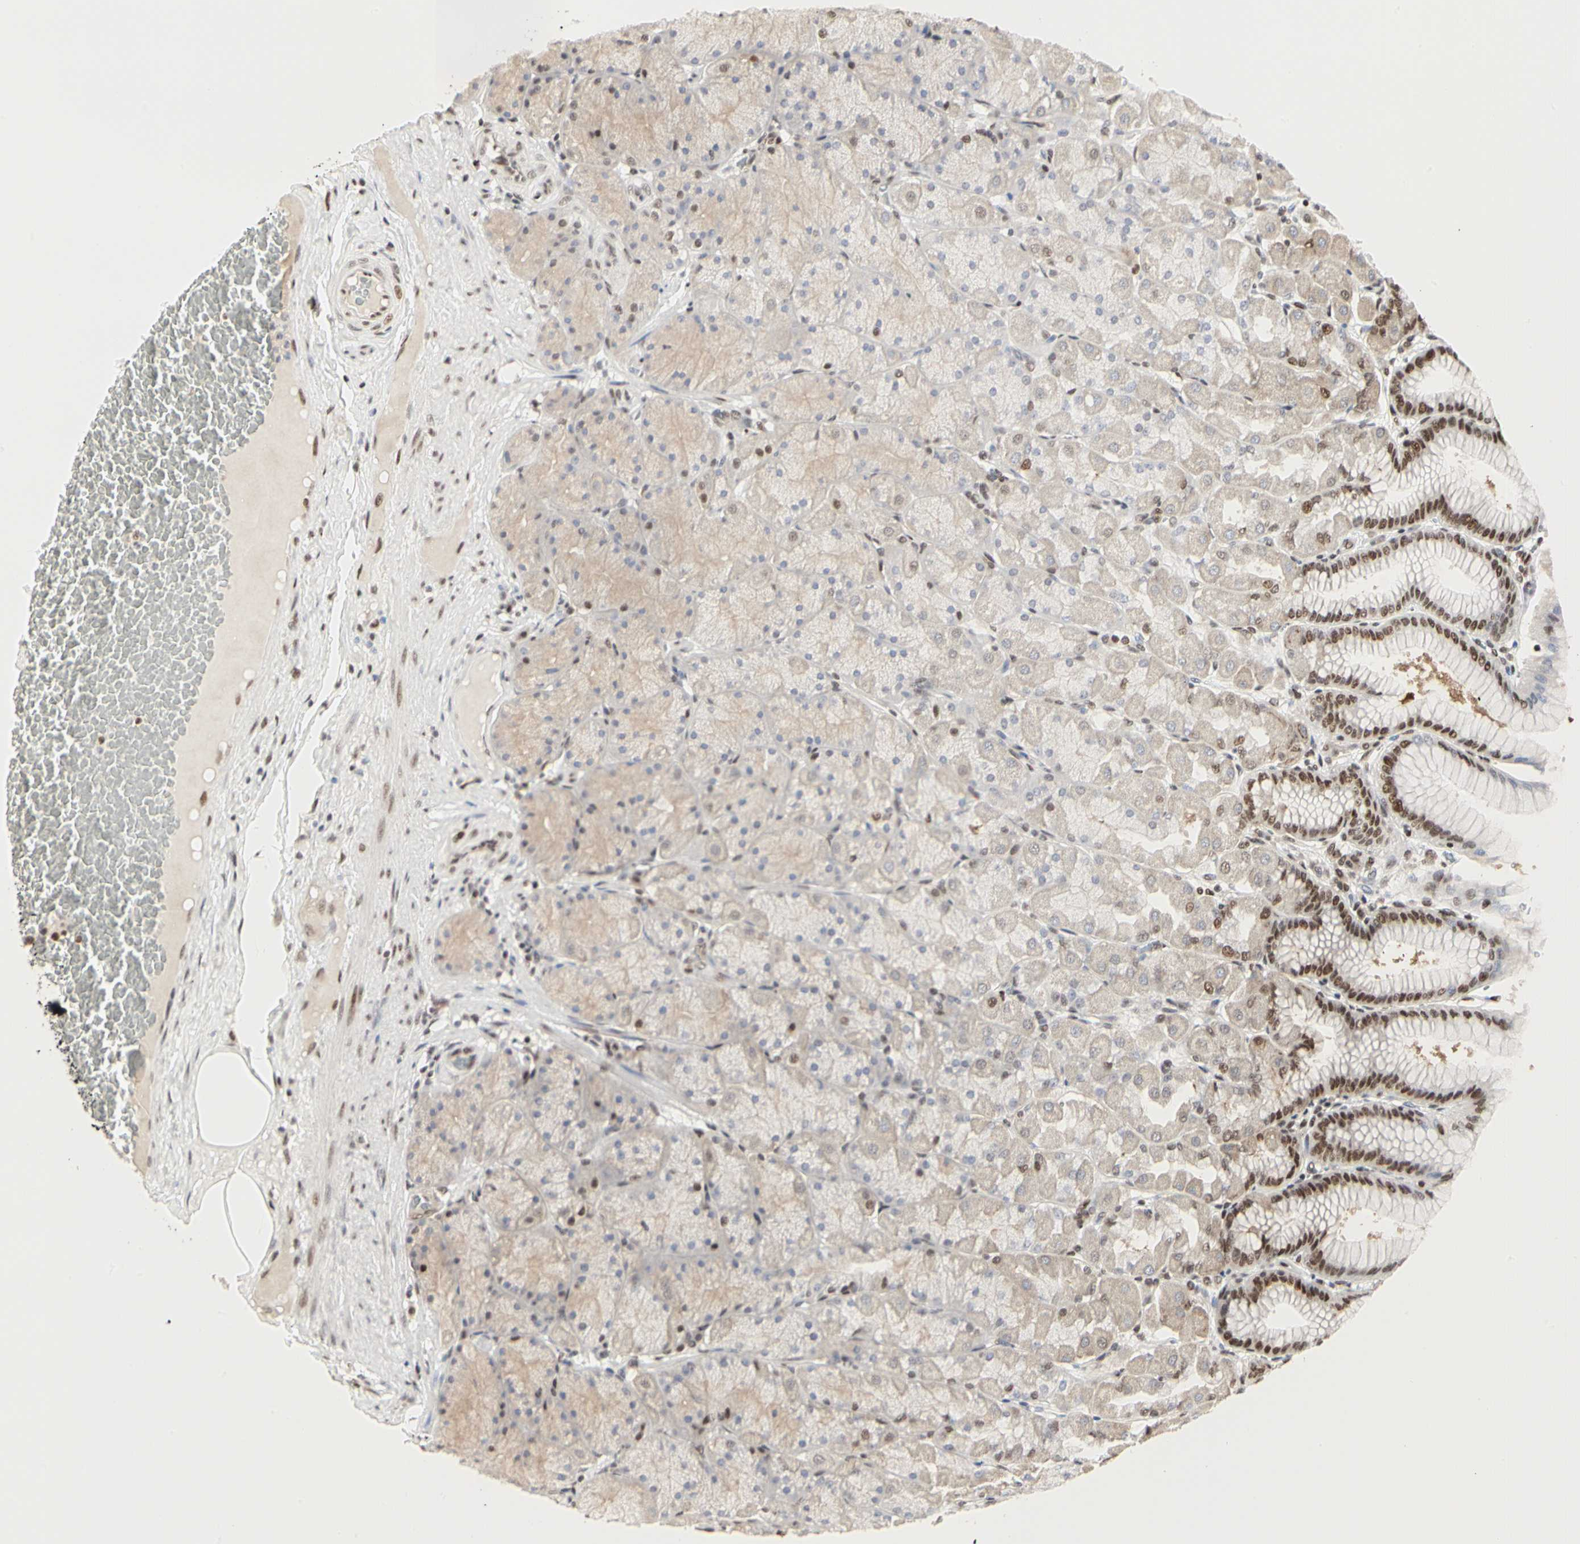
{"staining": {"intensity": "moderate", "quantity": ">75%", "location": "nuclear"}, "tissue": "stomach", "cell_type": "Glandular cells", "image_type": "normal", "snomed": [{"axis": "morphology", "description": "Normal tissue, NOS"}, {"axis": "topography", "description": "Stomach, upper"}], "caption": "High-magnification brightfield microscopy of unremarkable stomach stained with DAB (3,3'-diaminobenzidine) (brown) and counterstained with hematoxylin (blue). glandular cells exhibit moderate nuclear staining is appreciated in about>75% of cells. The protein is shown in brown color, while the nuclei are stained blue.", "gene": "PRMT3", "patient": {"sex": "female", "age": 56}}